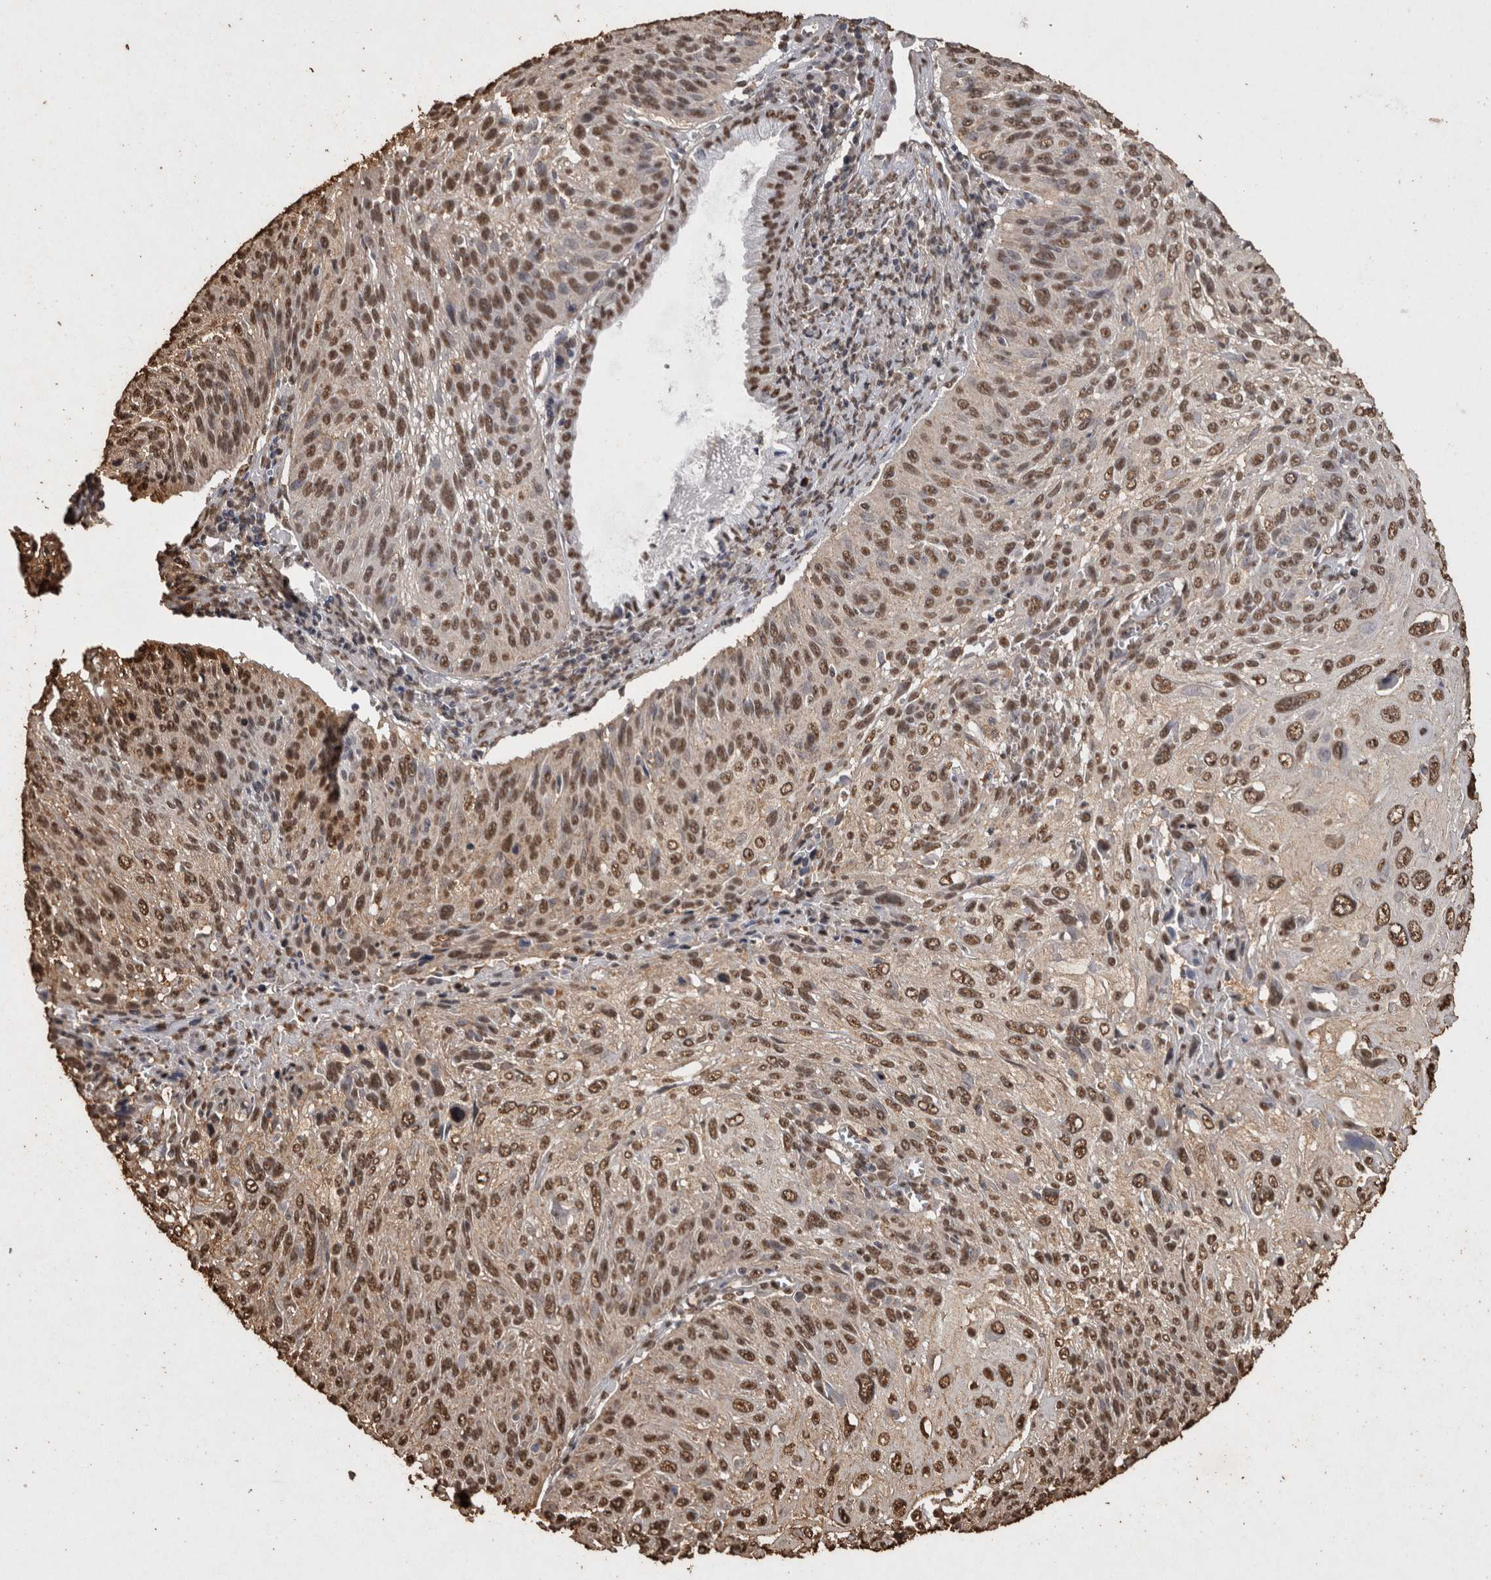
{"staining": {"intensity": "moderate", "quantity": ">75%", "location": "nuclear"}, "tissue": "cervical cancer", "cell_type": "Tumor cells", "image_type": "cancer", "snomed": [{"axis": "morphology", "description": "Squamous cell carcinoma, NOS"}, {"axis": "topography", "description": "Cervix"}], "caption": "Approximately >75% of tumor cells in squamous cell carcinoma (cervical) reveal moderate nuclear protein staining as visualized by brown immunohistochemical staining.", "gene": "FSTL3", "patient": {"sex": "female", "age": 51}}